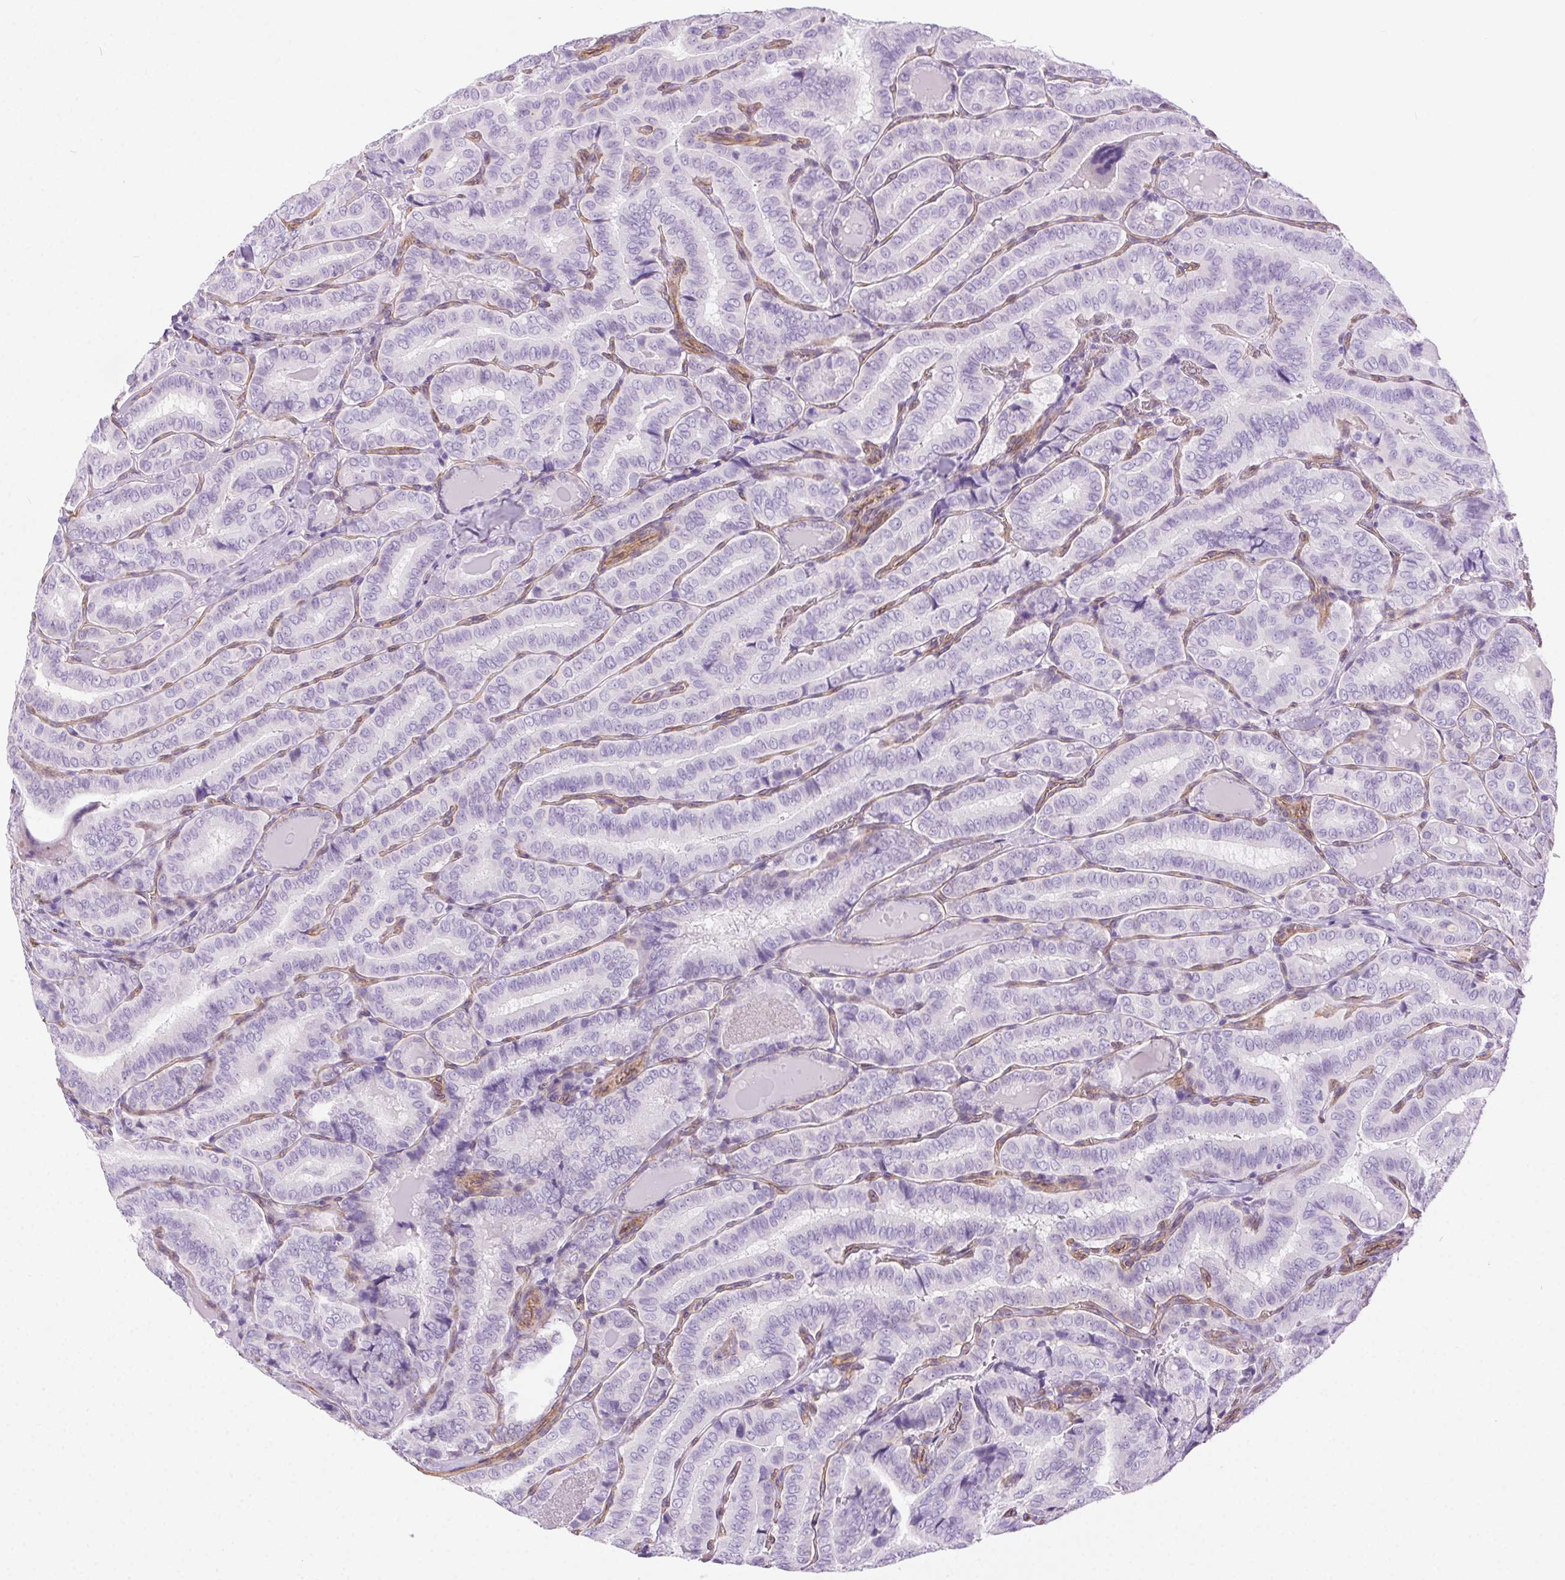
{"staining": {"intensity": "negative", "quantity": "none", "location": "none"}, "tissue": "thyroid cancer", "cell_type": "Tumor cells", "image_type": "cancer", "snomed": [{"axis": "morphology", "description": "Papillary adenocarcinoma, NOS"}, {"axis": "morphology", "description": "Papillary adenoma metastatic"}, {"axis": "topography", "description": "Thyroid gland"}], "caption": "Protein analysis of papillary adenoma metastatic (thyroid) demonstrates no significant staining in tumor cells.", "gene": "SHCBP1L", "patient": {"sex": "female", "age": 50}}